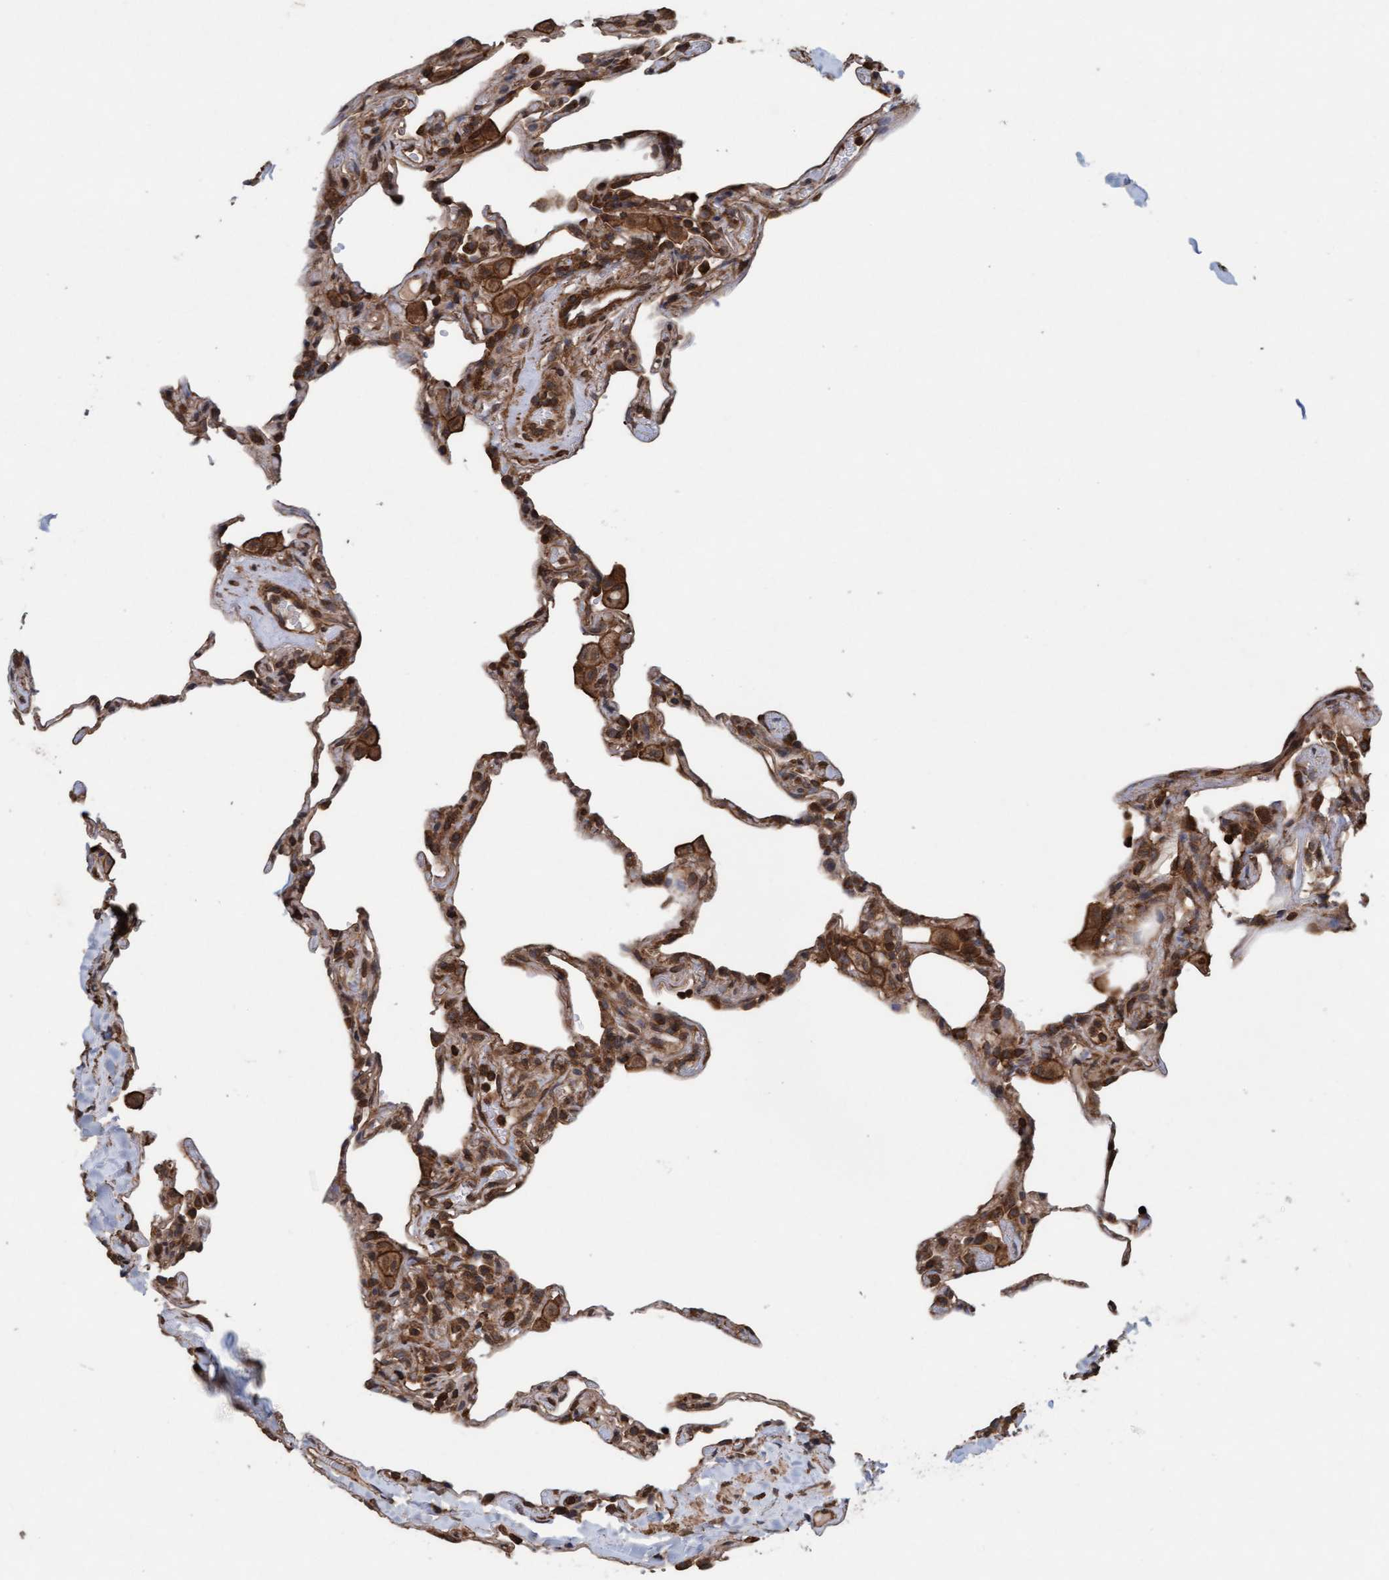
{"staining": {"intensity": "moderate", "quantity": "25%-75%", "location": "cytoplasmic/membranous"}, "tissue": "lung", "cell_type": "Alveolar cells", "image_type": "normal", "snomed": [{"axis": "morphology", "description": "Normal tissue, NOS"}, {"axis": "topography", "description": "Lung"}], "caption": "Immunohistochemistry (IHC) histopathology image of normal lung stained for a protein (brown), which displays medium levels of moderate cytoplasmic/membranous positivity in about 25%-75% of alveolar cells.", "gene": "FXR2", "patient": {"sex": "male", "age": 59}}